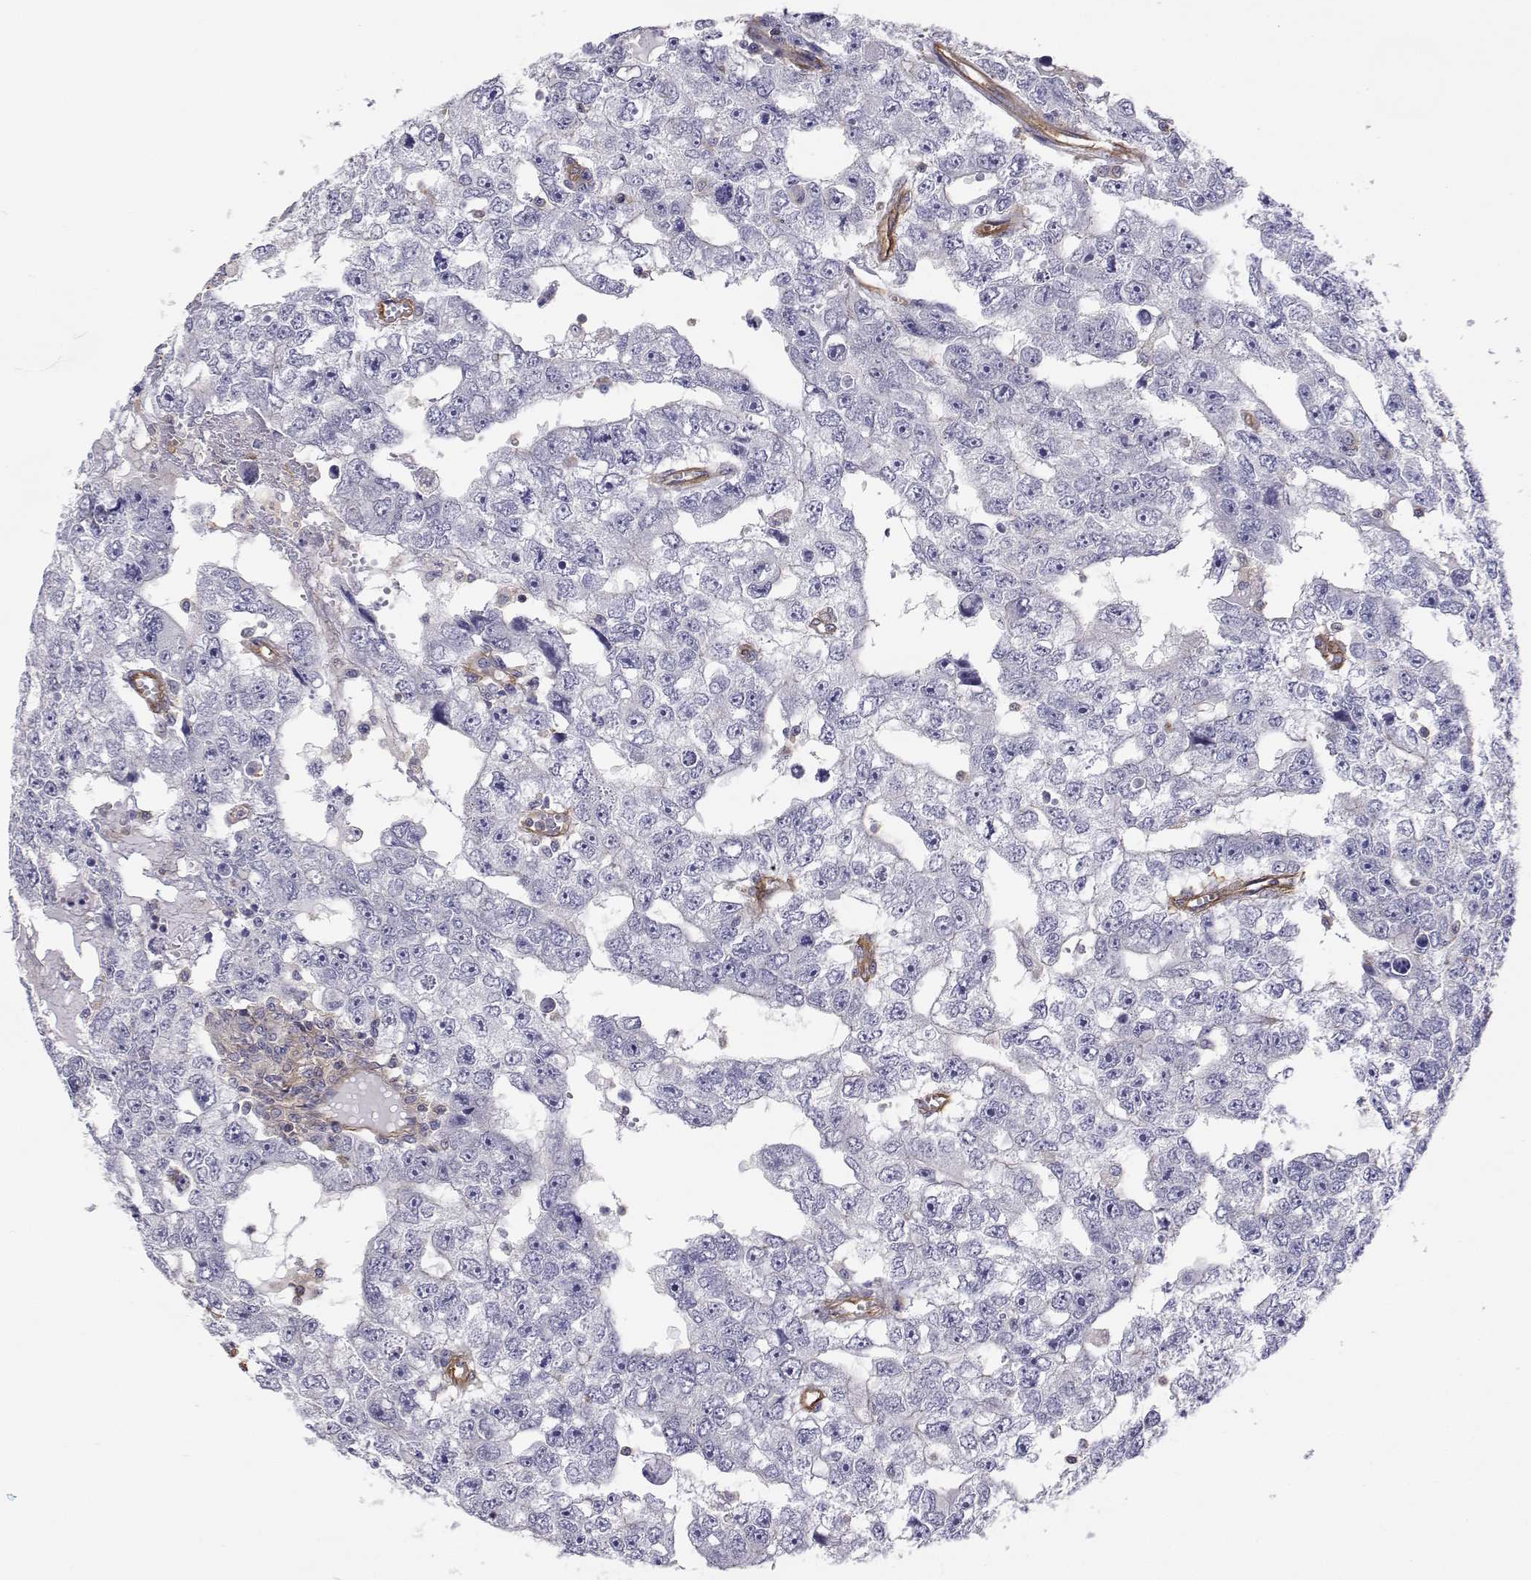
{"staining": {"intensity": "negative", "quantity": "none", "location": "none"}, "tissue": "testis cancer", "cell_type": "Tumor cells", "image_type": "cancer", "snomed": [{"axis": "morphology", "description": "Carcinoma, Embryonal, NOS"}, {"axis": "topography", "description": "Testis"}], "caption": "The IHC photomicrograph has no significant positivity in tumor cells of testis embryonal carcinoma tissue.", "gene": "MYH9", "patient": {"sex": "male", "age": 20}}